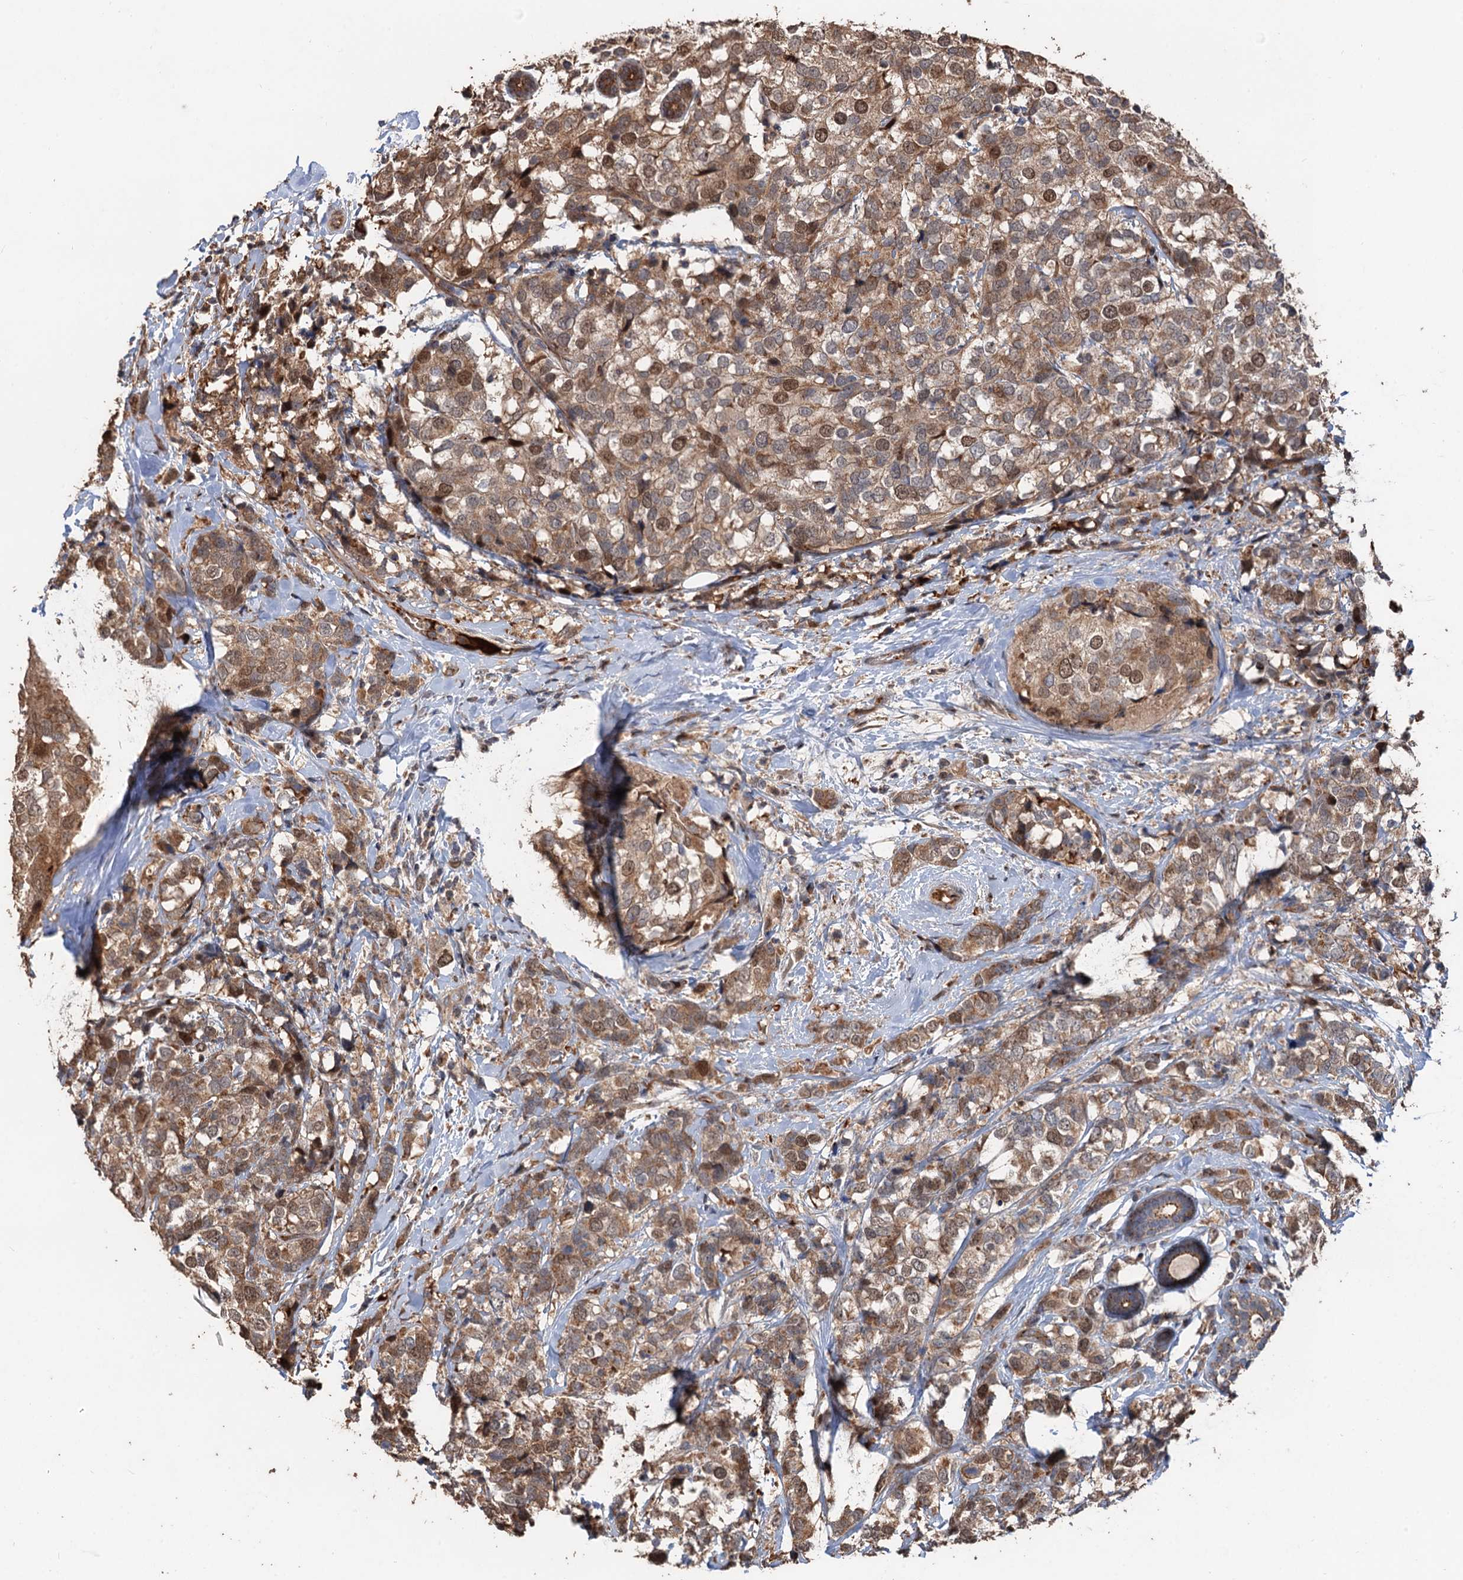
{"staining": {"intensity": "moderate", "quantity": ">75%", "location": "cytoplasmic/membranous,nuclear"}, "tissue": "breast cancer", "cell_type": "Tumor cells", "image_type": "cancer", "snomed": [{"axis": "morphology", "description": "Lobular carcinoma"}, {"axis": "topography", "description": "Breast"}], "caption": "Moderate cytoplasmic/membranous and nuclear protein staining is seen in about >75% of tumor cells in breast cancer (lobular carcinoma). The protein of interest is shown in brown color, while the nuclei are stained blue.", "gene": "DEXI", "patient": {"sex": "female", "age": 59}}